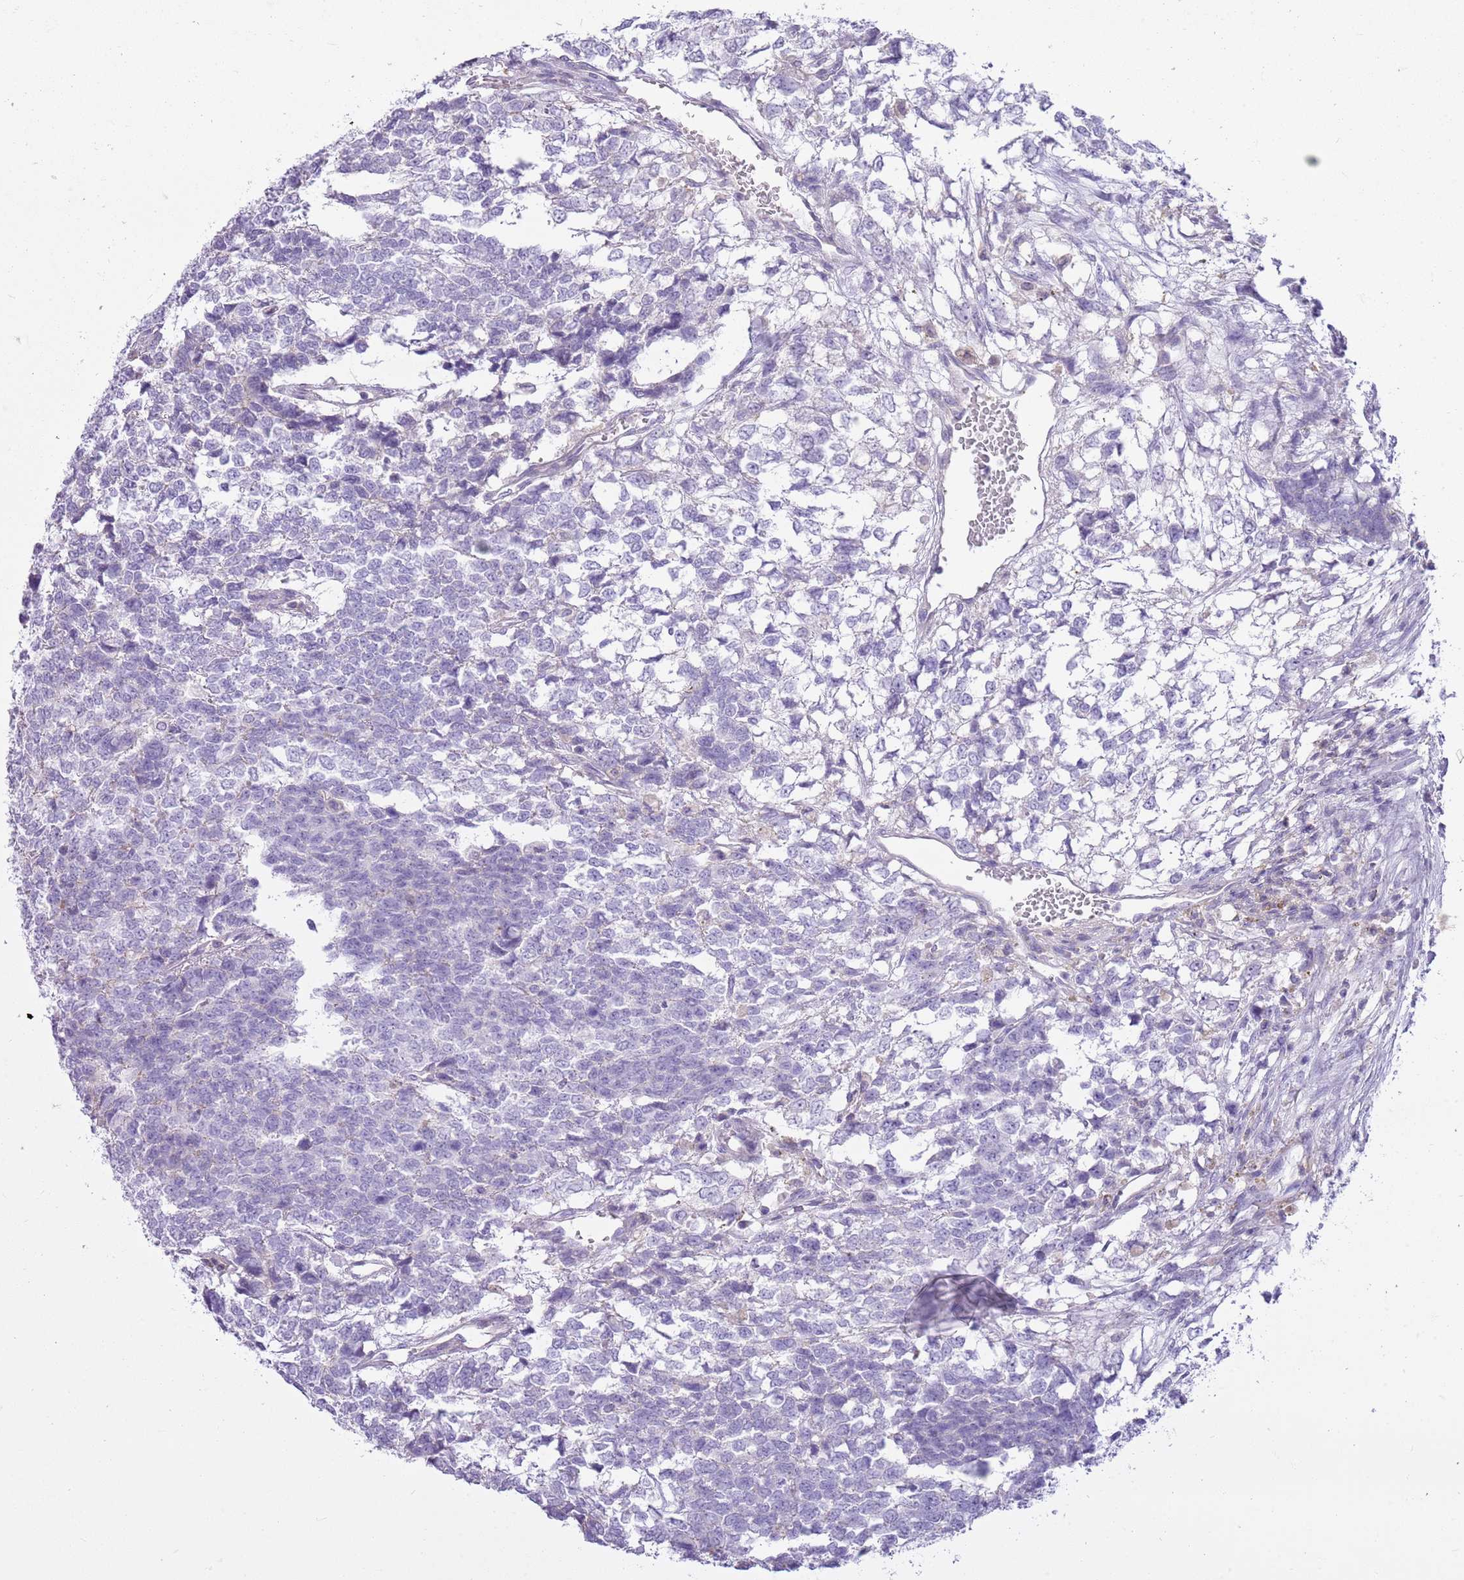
{"staining": {"intensity": "negative", "quantity": "none", "location": "none"}, "tissue": "testis cancer", "cell_type": "Tumor cells", "image_type": "cancer", "snomed": [{"axis": "morphology", "description": "Carcinoma, Embryonal, NOS"}, {"axis": "topography", "description": "Testis"}], "caption": "DAB immunohistochemical staining of testis embryonal carcinoma reveals no significant positivity in tumor cells.", "gene": "CNPPD1", "patient": {"sex": "male", "age": 23}}